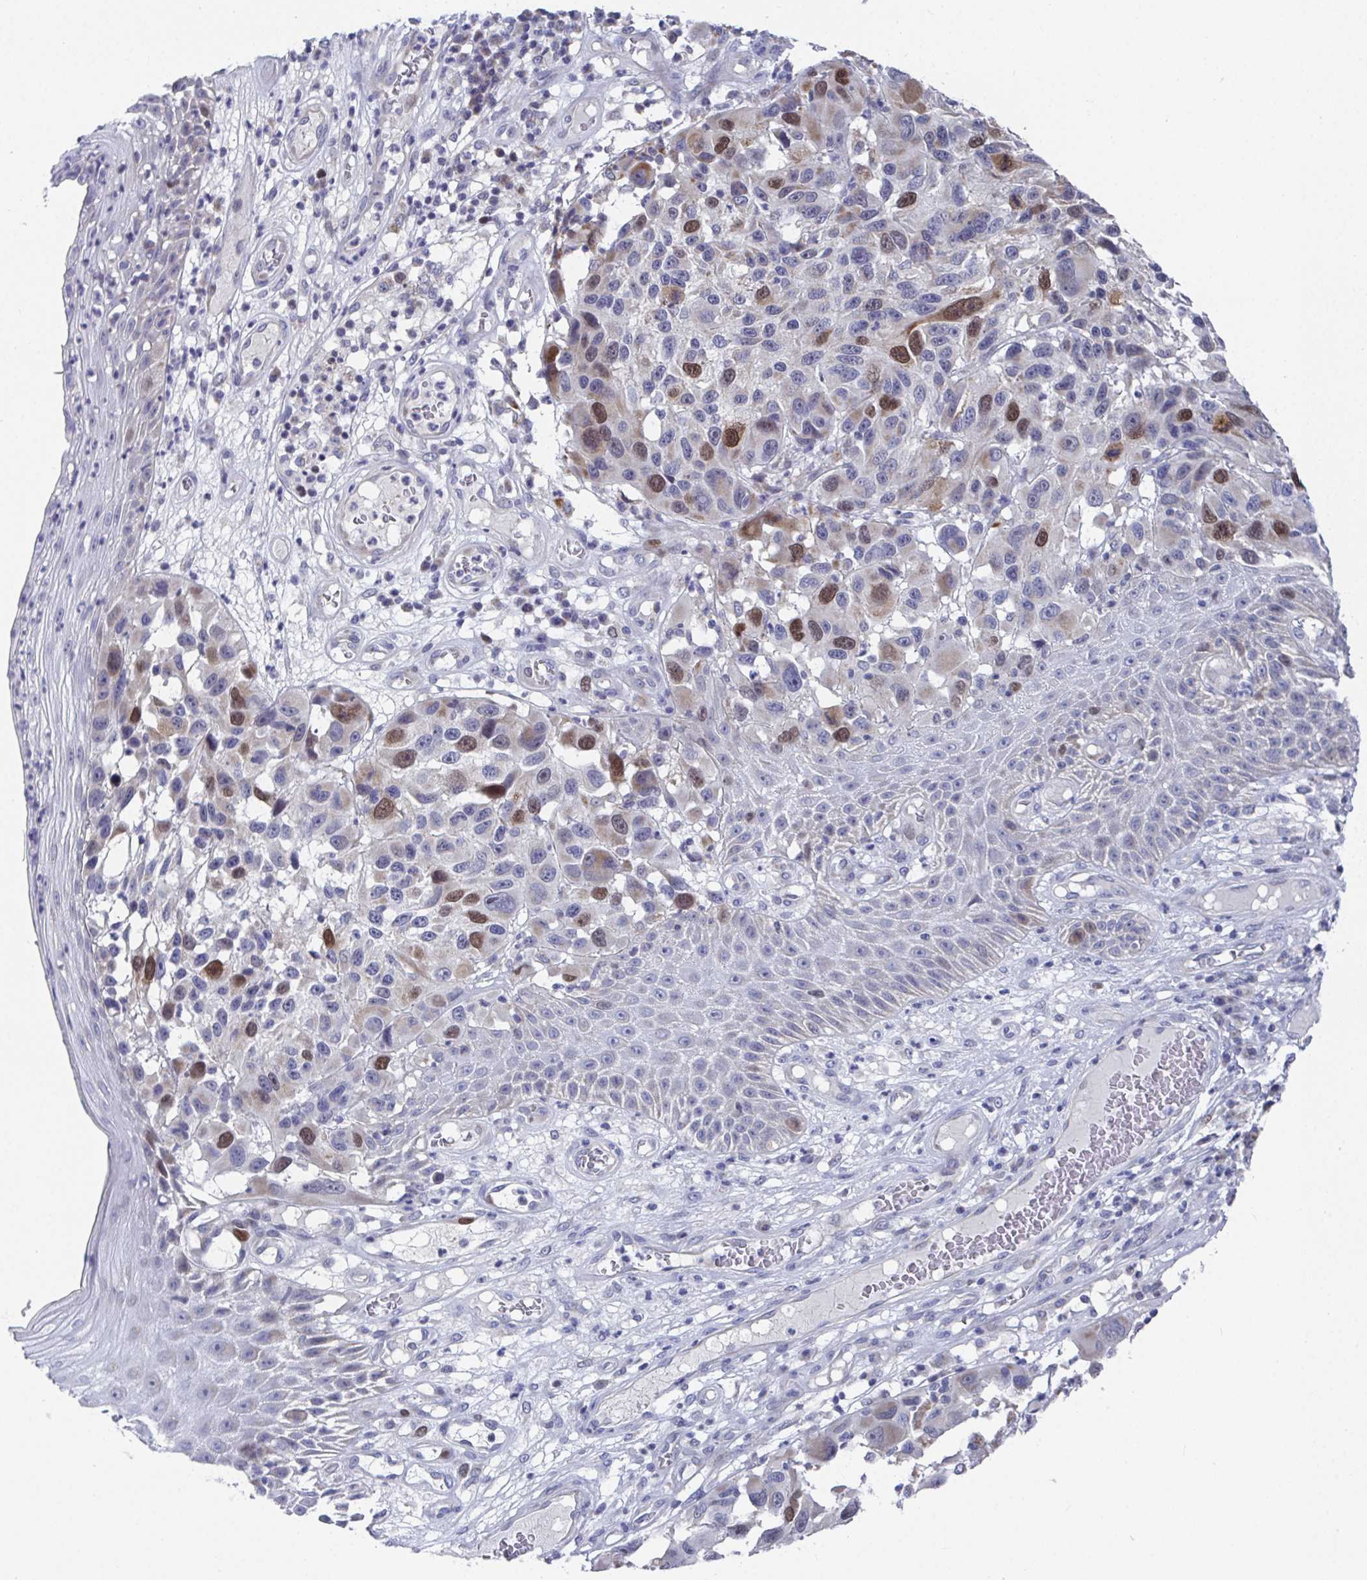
{"staining": {"intensity": "moderate", "quantity": "25%-75%", "location": "nuclear"}, "tissue": "melanoma", "cell_type": "Tumor cells", "image_type": "cancer", "snomed": [{"axis": "morphology", "description": "Malignant melanoma, NOS"}, {"axis": "topography", "description": "Skin"}], "caption": "Malignant melanoma was stained to show a protein in brown. There is medium levels of moderate nuclear expression in approximately 25%-75% of tumor cells.", "gene": "ATP5F1C", "patient": {"sex": "male", "age": 53}}